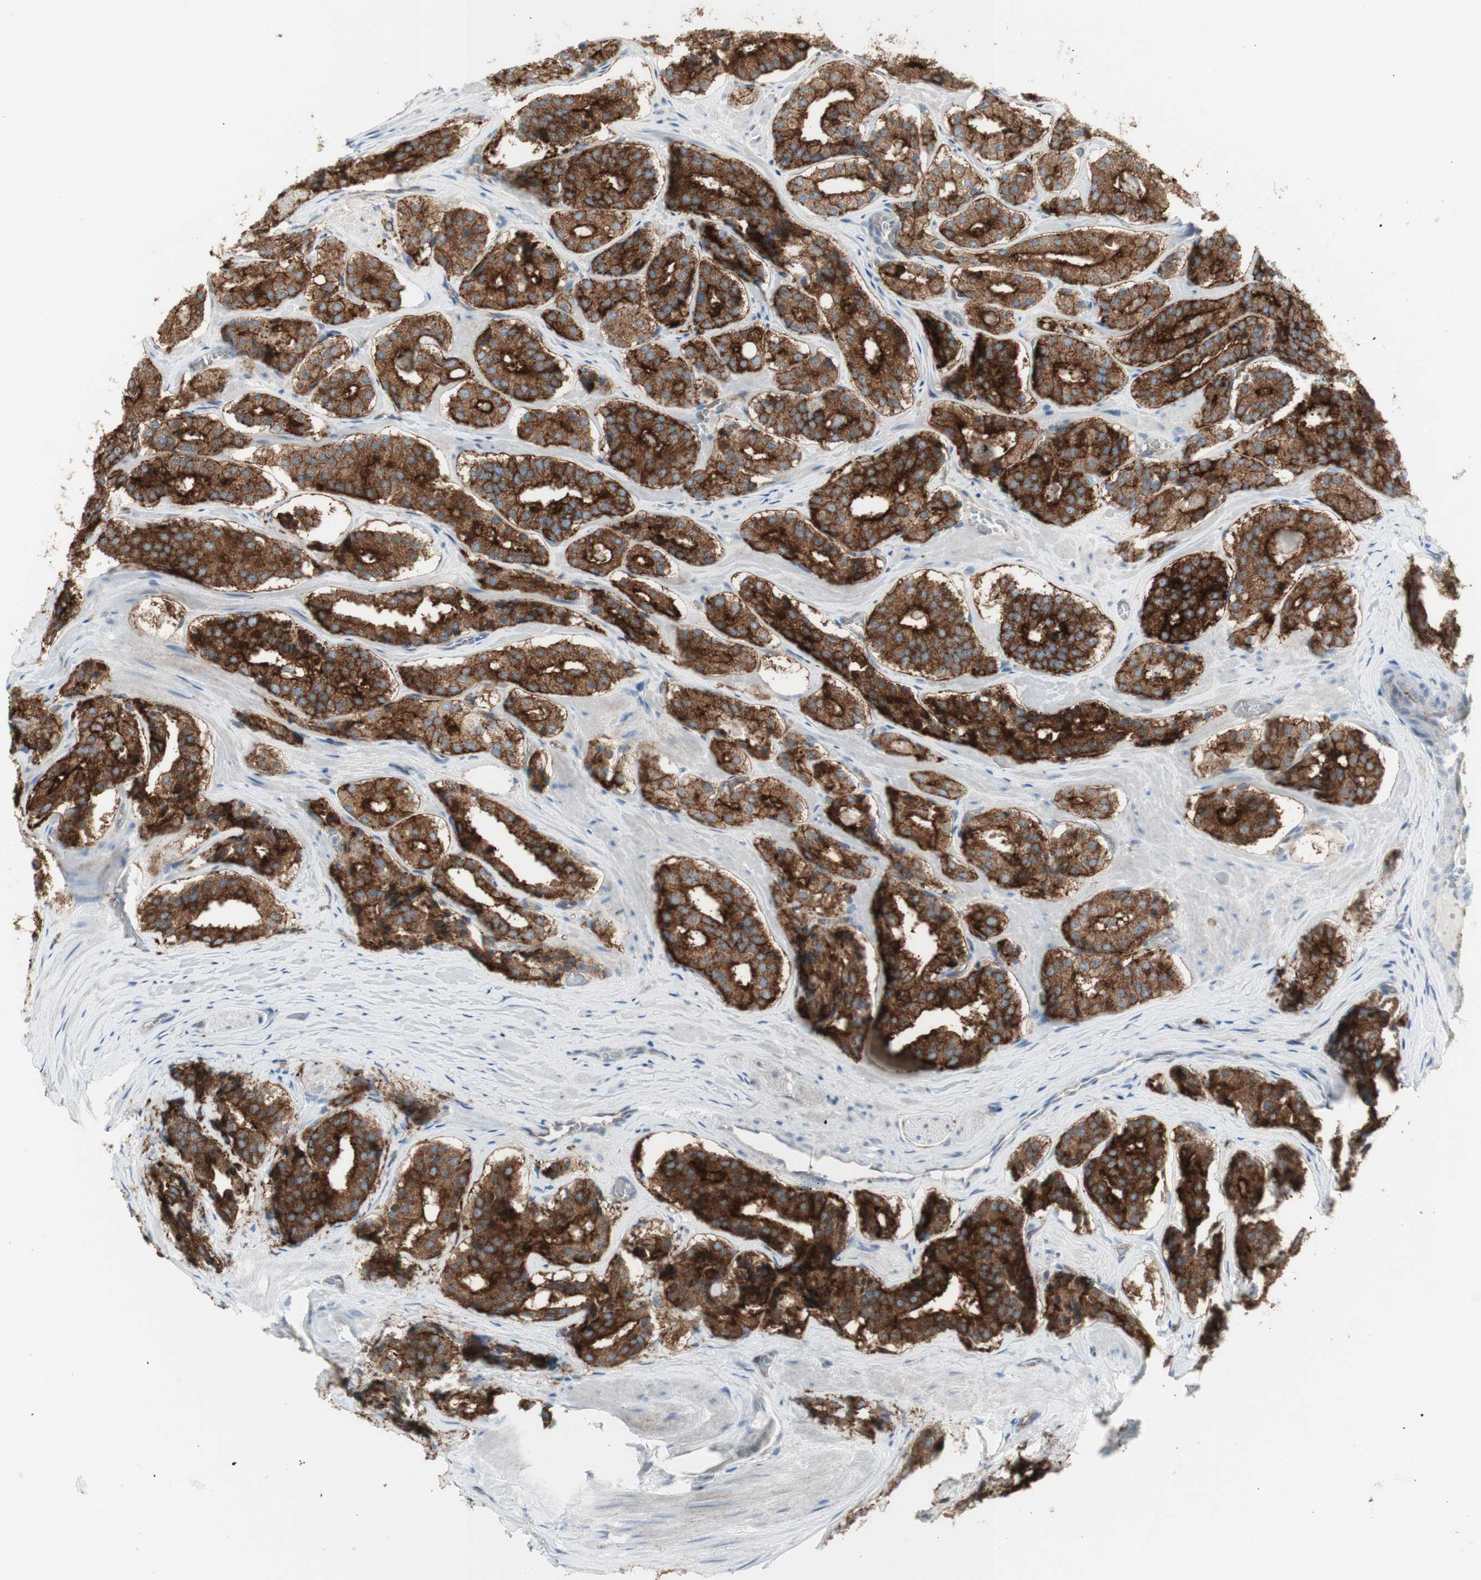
{"staining": {"intensity": "moderate", "quantity": "25%-75%", "location": "cytoplasmic/membranous"}, "tissue": "prostate cancer", "cell_type": "Tumor cells", "image_type": "cancer", "snomed": [{"axis": "morphology", "description": "Adenocarcinoma, High grade"}, {"axis": "topography", "description": "Prostate"}], "caption": "This image displays immunohistochemistry (IHC) staining of human prostate cancer (high-grade adenocarcinoma), with medium moderate cytoplasmic/membranous positivity in about 25%-75% of tumor cells.", "gene": "MYO6", "patient": {"sex": "male", "age": 60}}